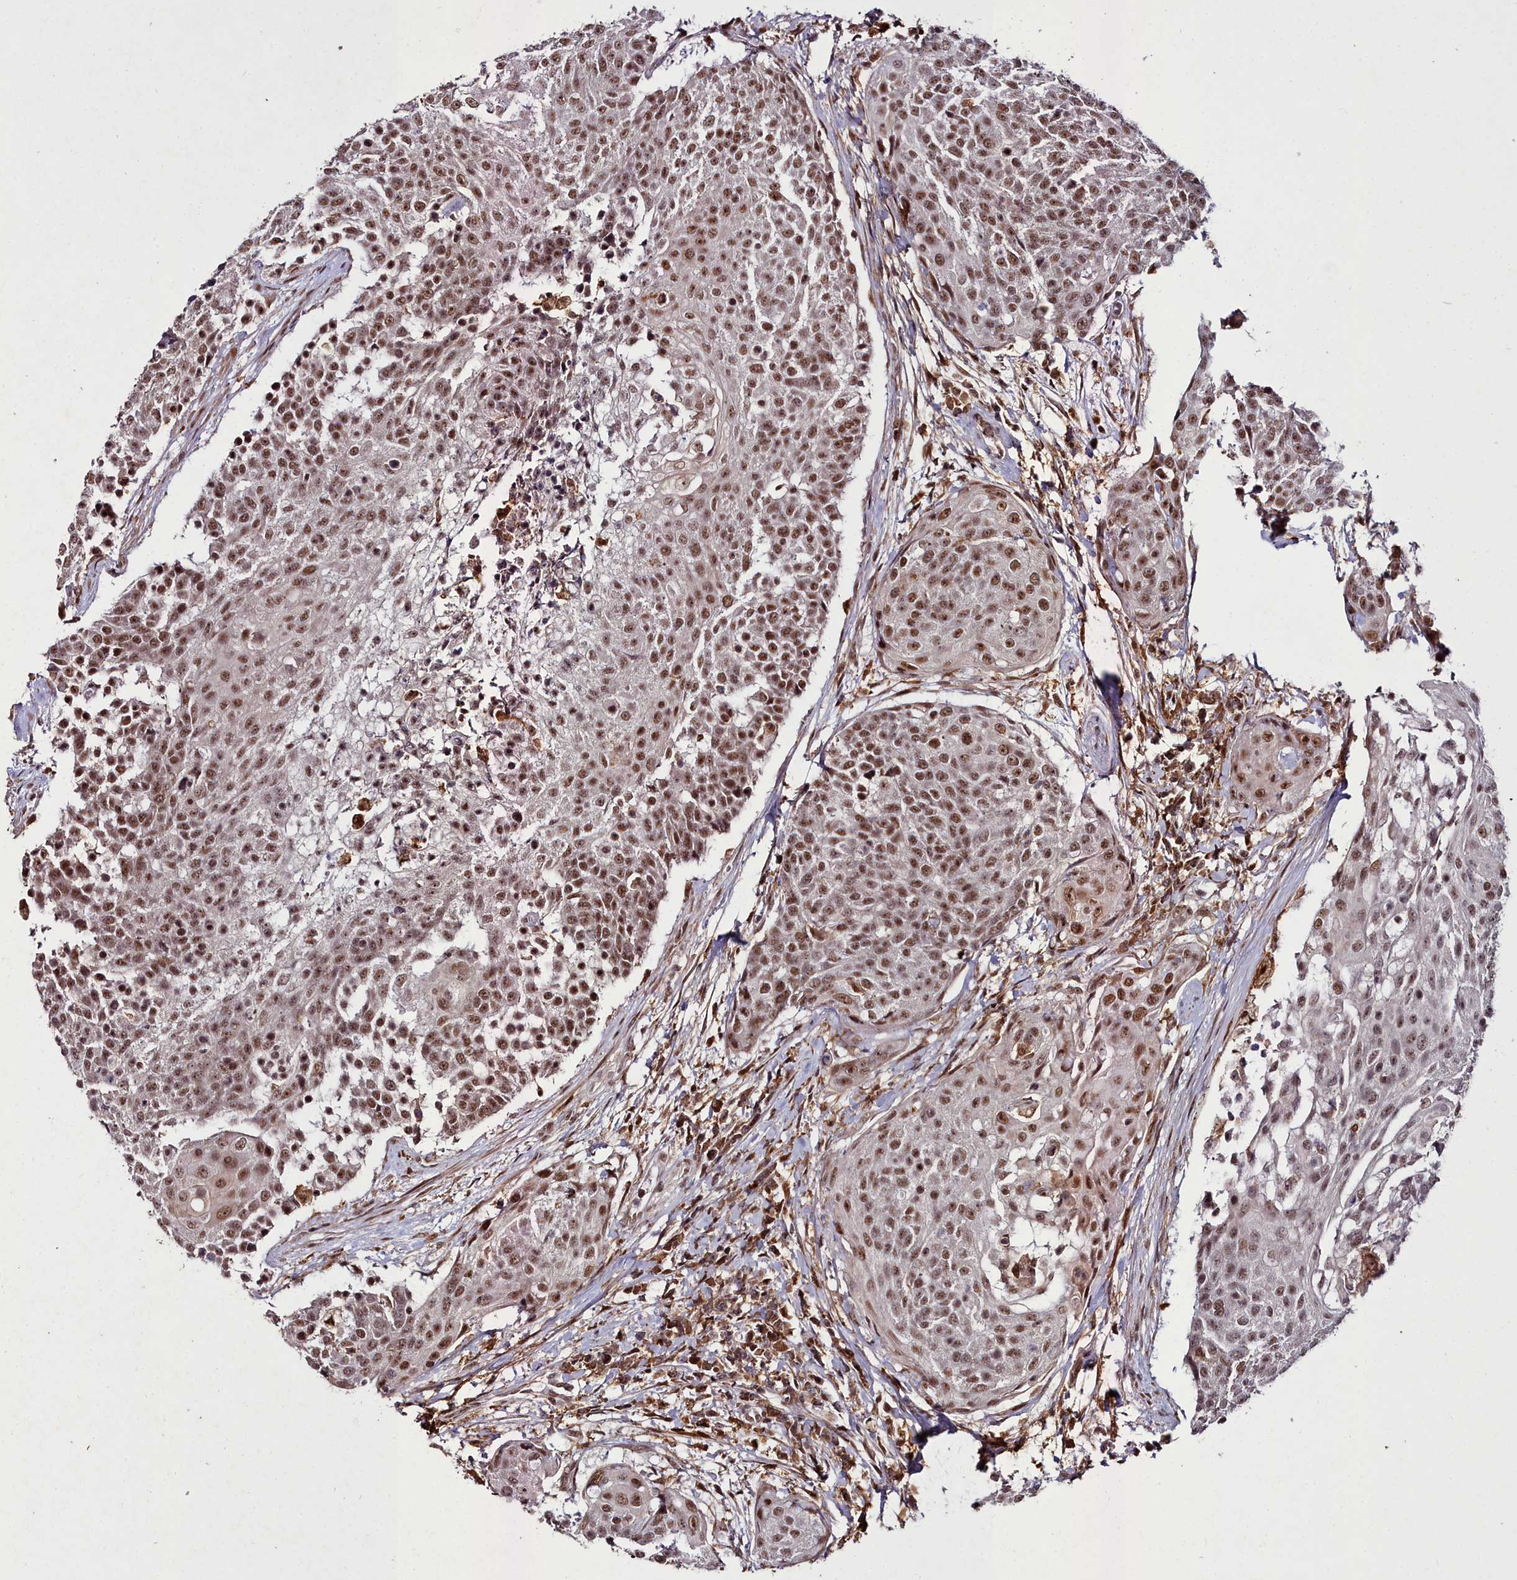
{"staining": {"intensity": "moderate", "quantity": ">75%", "location": "nuclear"}, "tissue": "urothelial cancer", "cell_type": "Tumor cells", "image_type": "cancer", "snomed": [{"axis": "morphology", "description": "Urothelial carcinoma, High grade"}, {"axis": "topography", "description": "Urinary bladder"}], "caption": "Immunohistochemistry photomicrograph of urothelial cancer stained for a protein (brown), which displays medium levels of moderate nuclear expression in approximately >75% of tumor cells.", "gene": "CXXC1", "patient": {"sex": "female", "age": 63}}